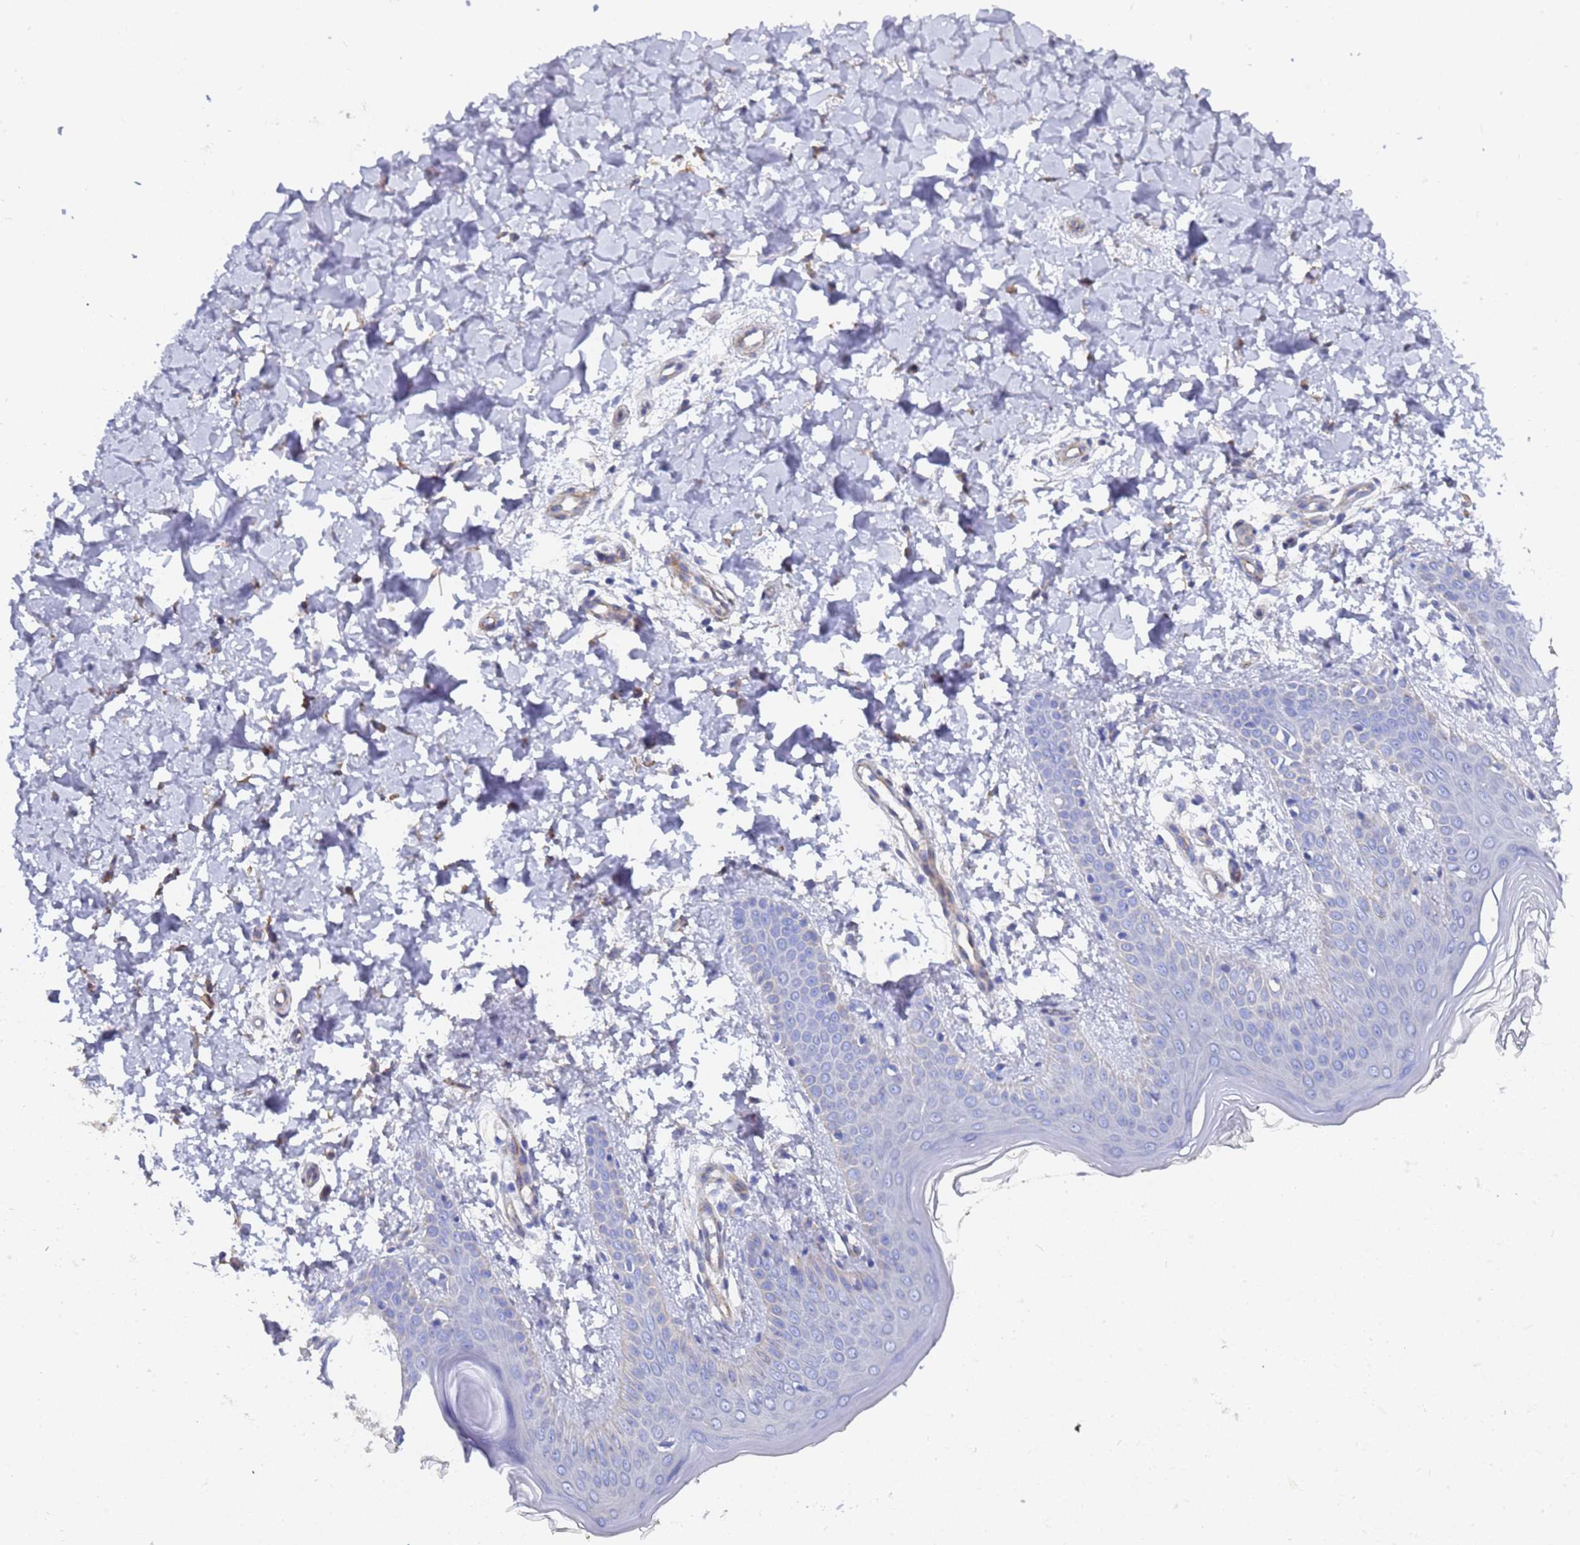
{"staining": {"intensity": "negative", "quantity": "none", "location": "none"}, "tissue": "skin", "cell_type": "Fibroblasts", "image_type": "normal", "snomed": [{"axis": "morphology", "description": "Normal tissue, NOS"}, {"axis": "topography", "description": "Skin"}], "caption": "Fibroblasts are negative for protein expression in normal human skin.", "gene": "ENSG00000198211", "patient": {"sex": "male", "age": 36}}